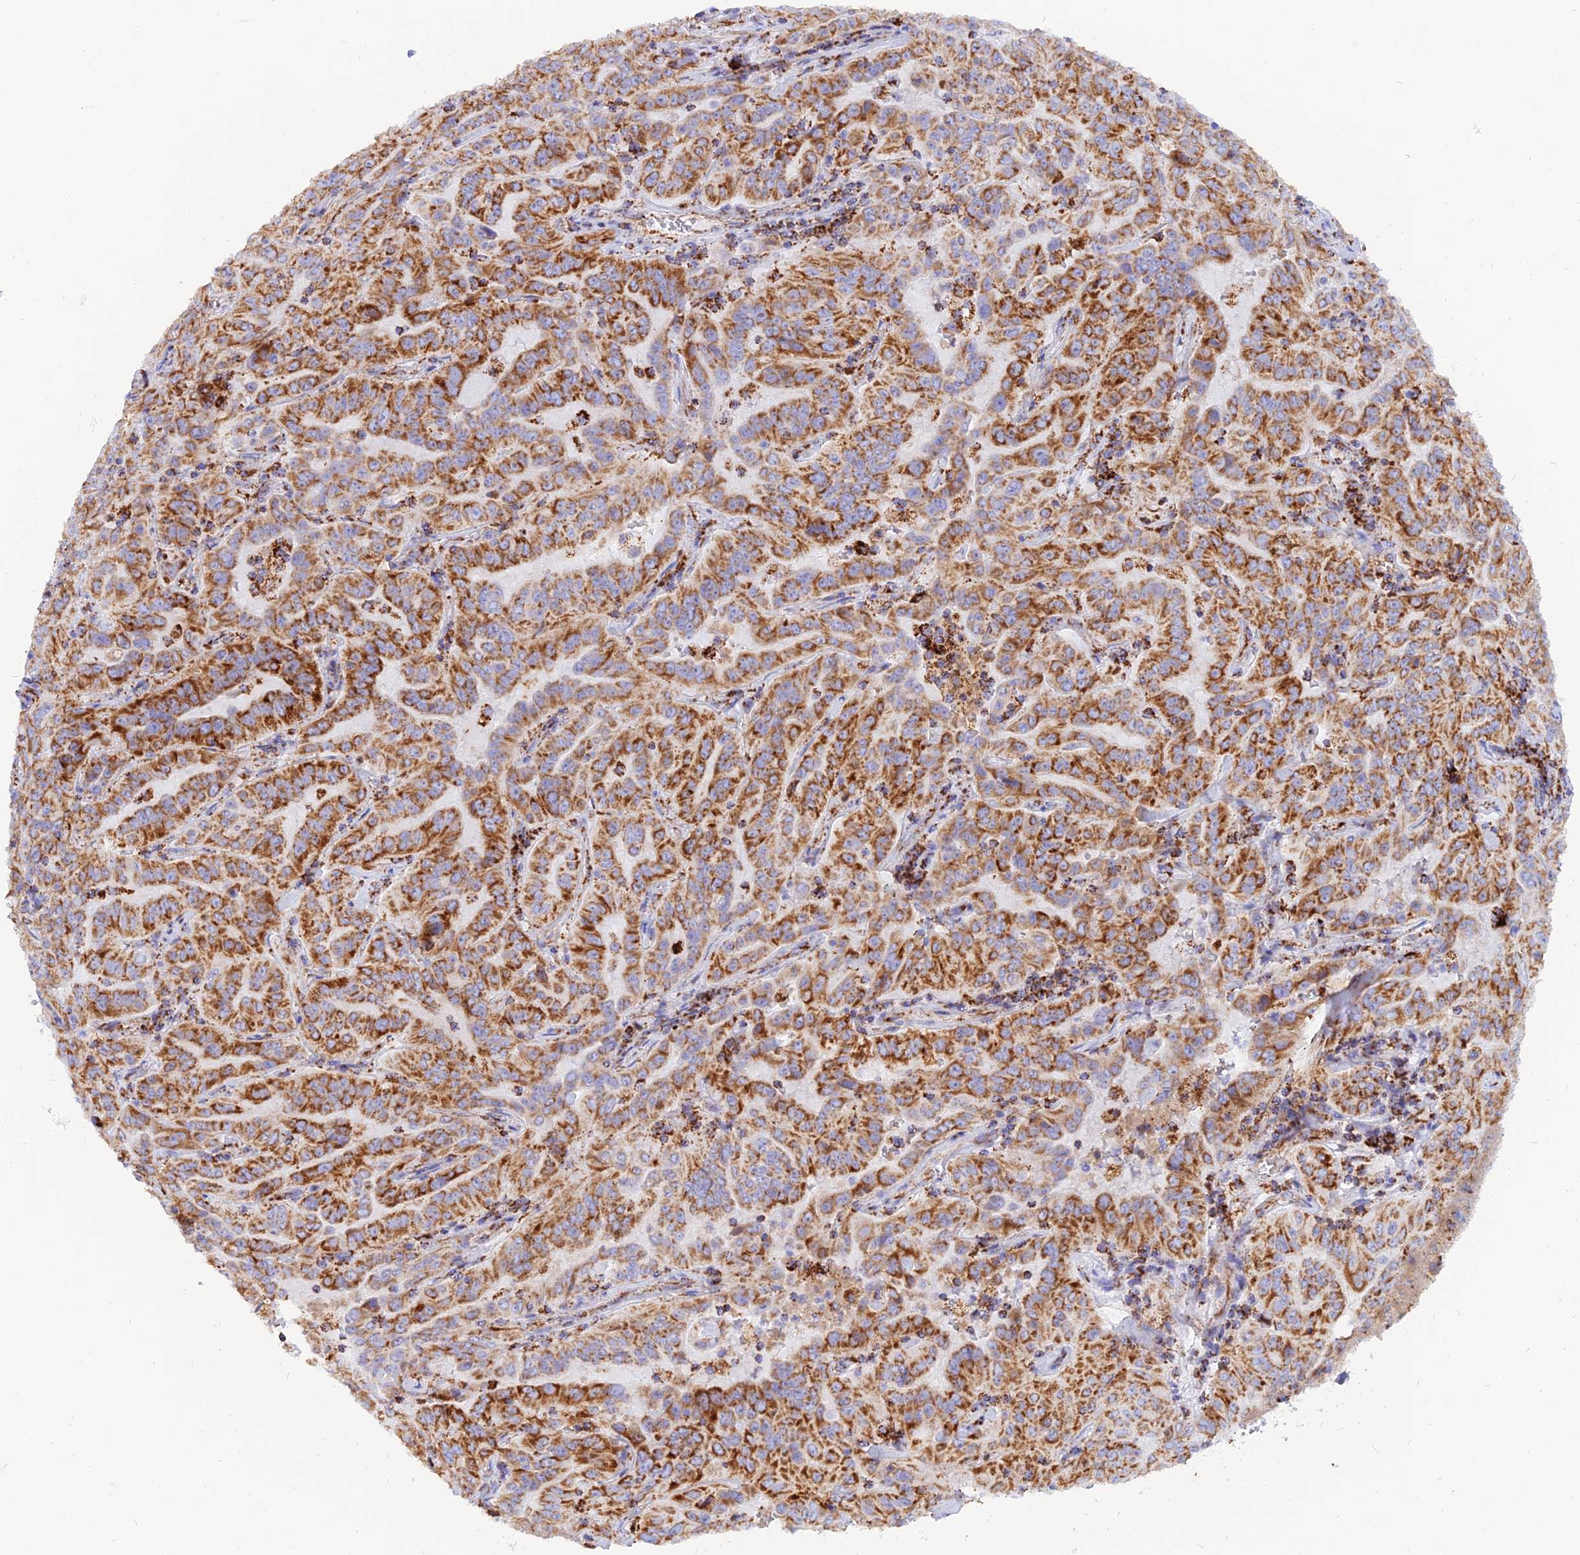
{"staining": {"intensity": "strong", "quantity": ">75%", "location": "cytoplasmic/membranous"}, "tissue": "pancreatic cancer", "cell_type": "Tumor cells", "image_type": "cancer", "snomed": [{"axis": "morphology", "description": "Adenocarcinoma, NOS"}, {"axis": "topography", "description": "Pancreas"}], "caption": "This histopathology image demonstrates IHC staining of pancreatic adenocarcinoma, with high strong cytoplasmic/membranous expression in about >75% of tumor cells.", "gene": "NDUFB6", "patient": {"sex": "male", "age": 63}}